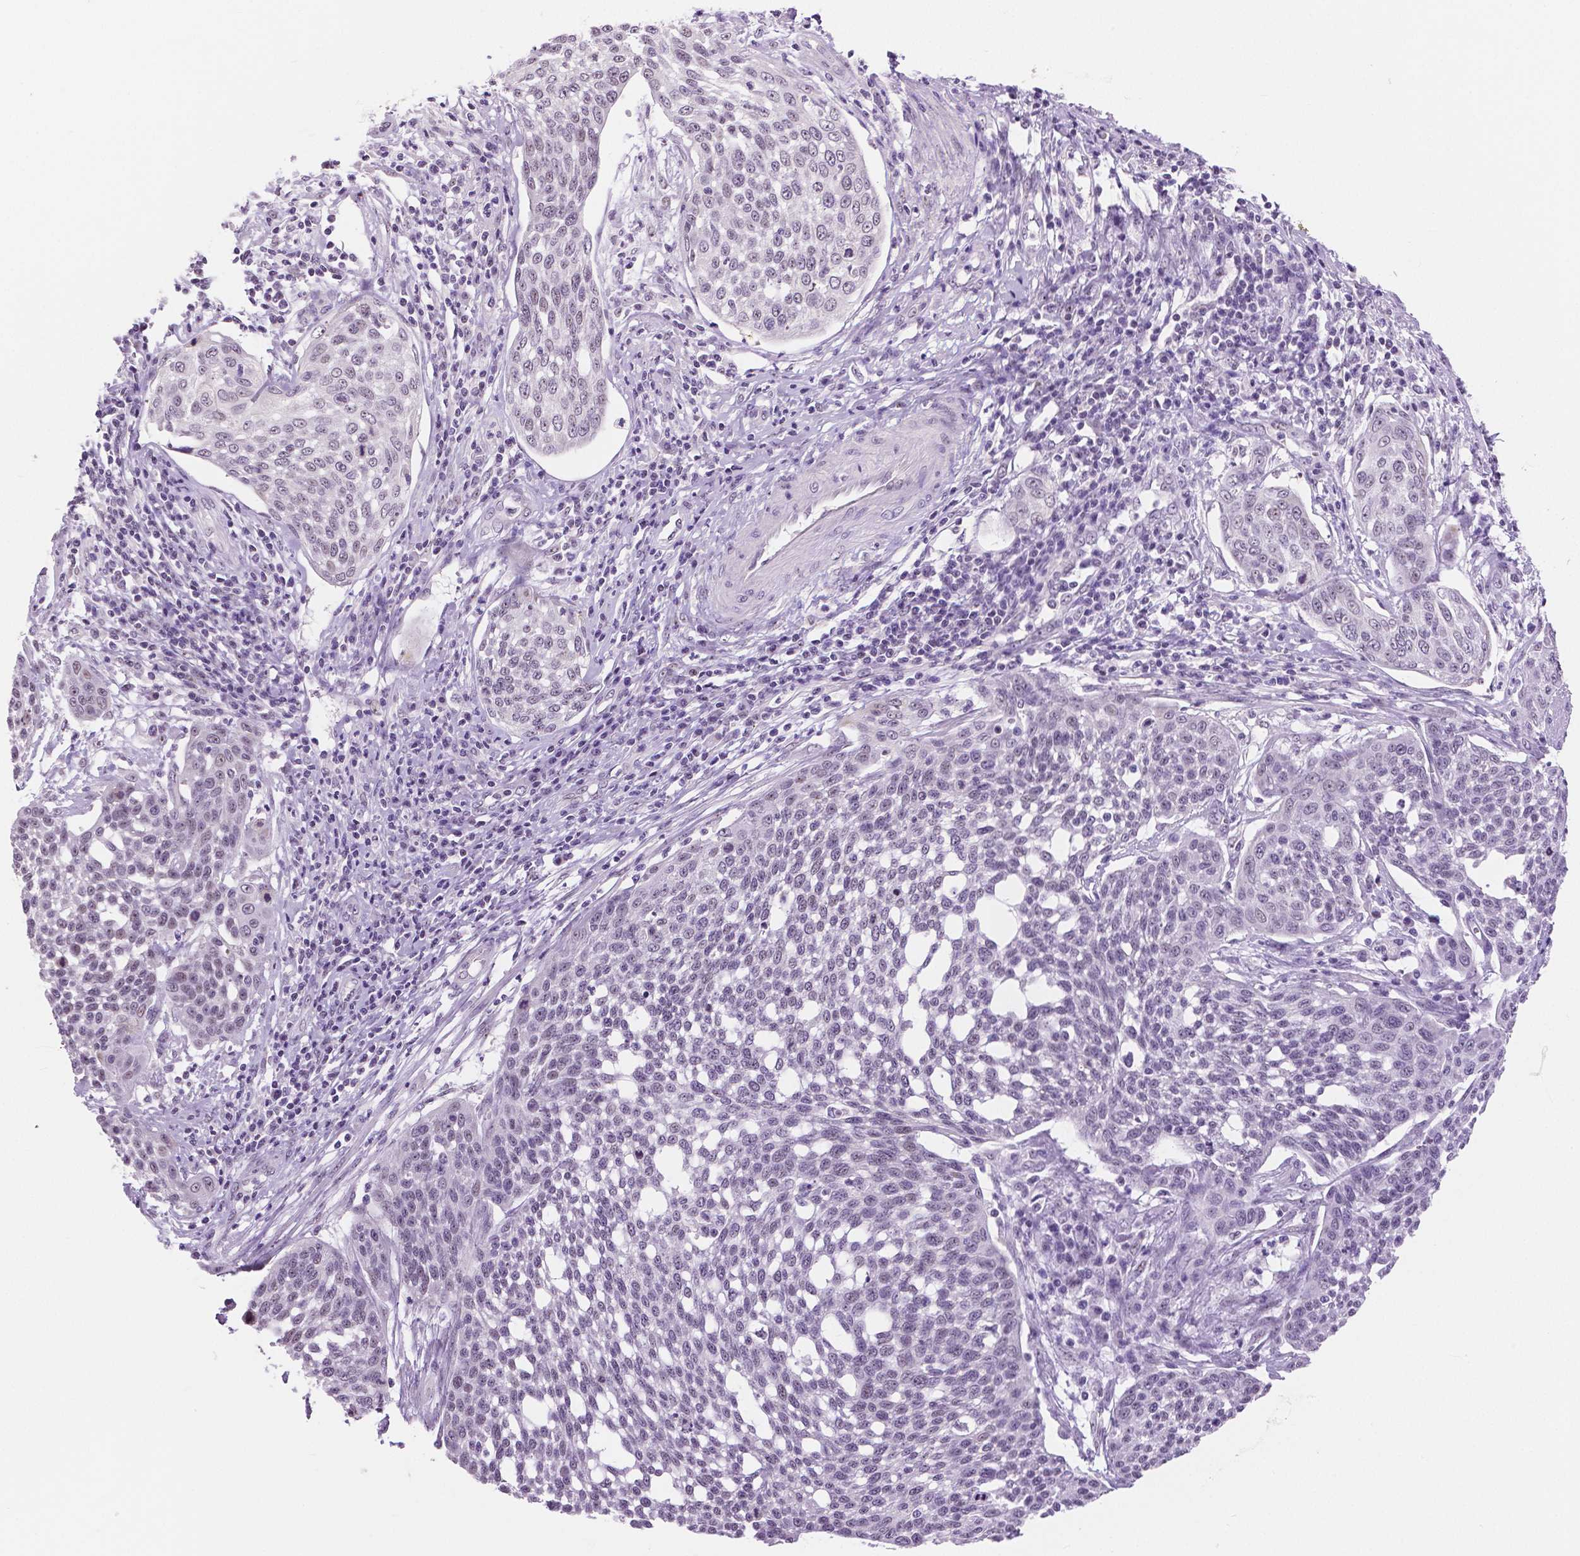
{"staining": {"intensity": "negative", "quantity": "none", "location": "none"}, "tissue": "cervical cancer", "cell_type": "Tumor cells", "image_type": "cancer", "snomed": [{"axis": "morphology", "description": "Squamous cell carcinoma, NOS"}, {"axis": "topography", "description": "Cervix"}], "caption": "Immunohistochemical staining of cervical squamous cell carcinoma reveals no significant staining in tumor cells.", "gene": "NHP2", "patient": {"sex": "female", "age": 34}}